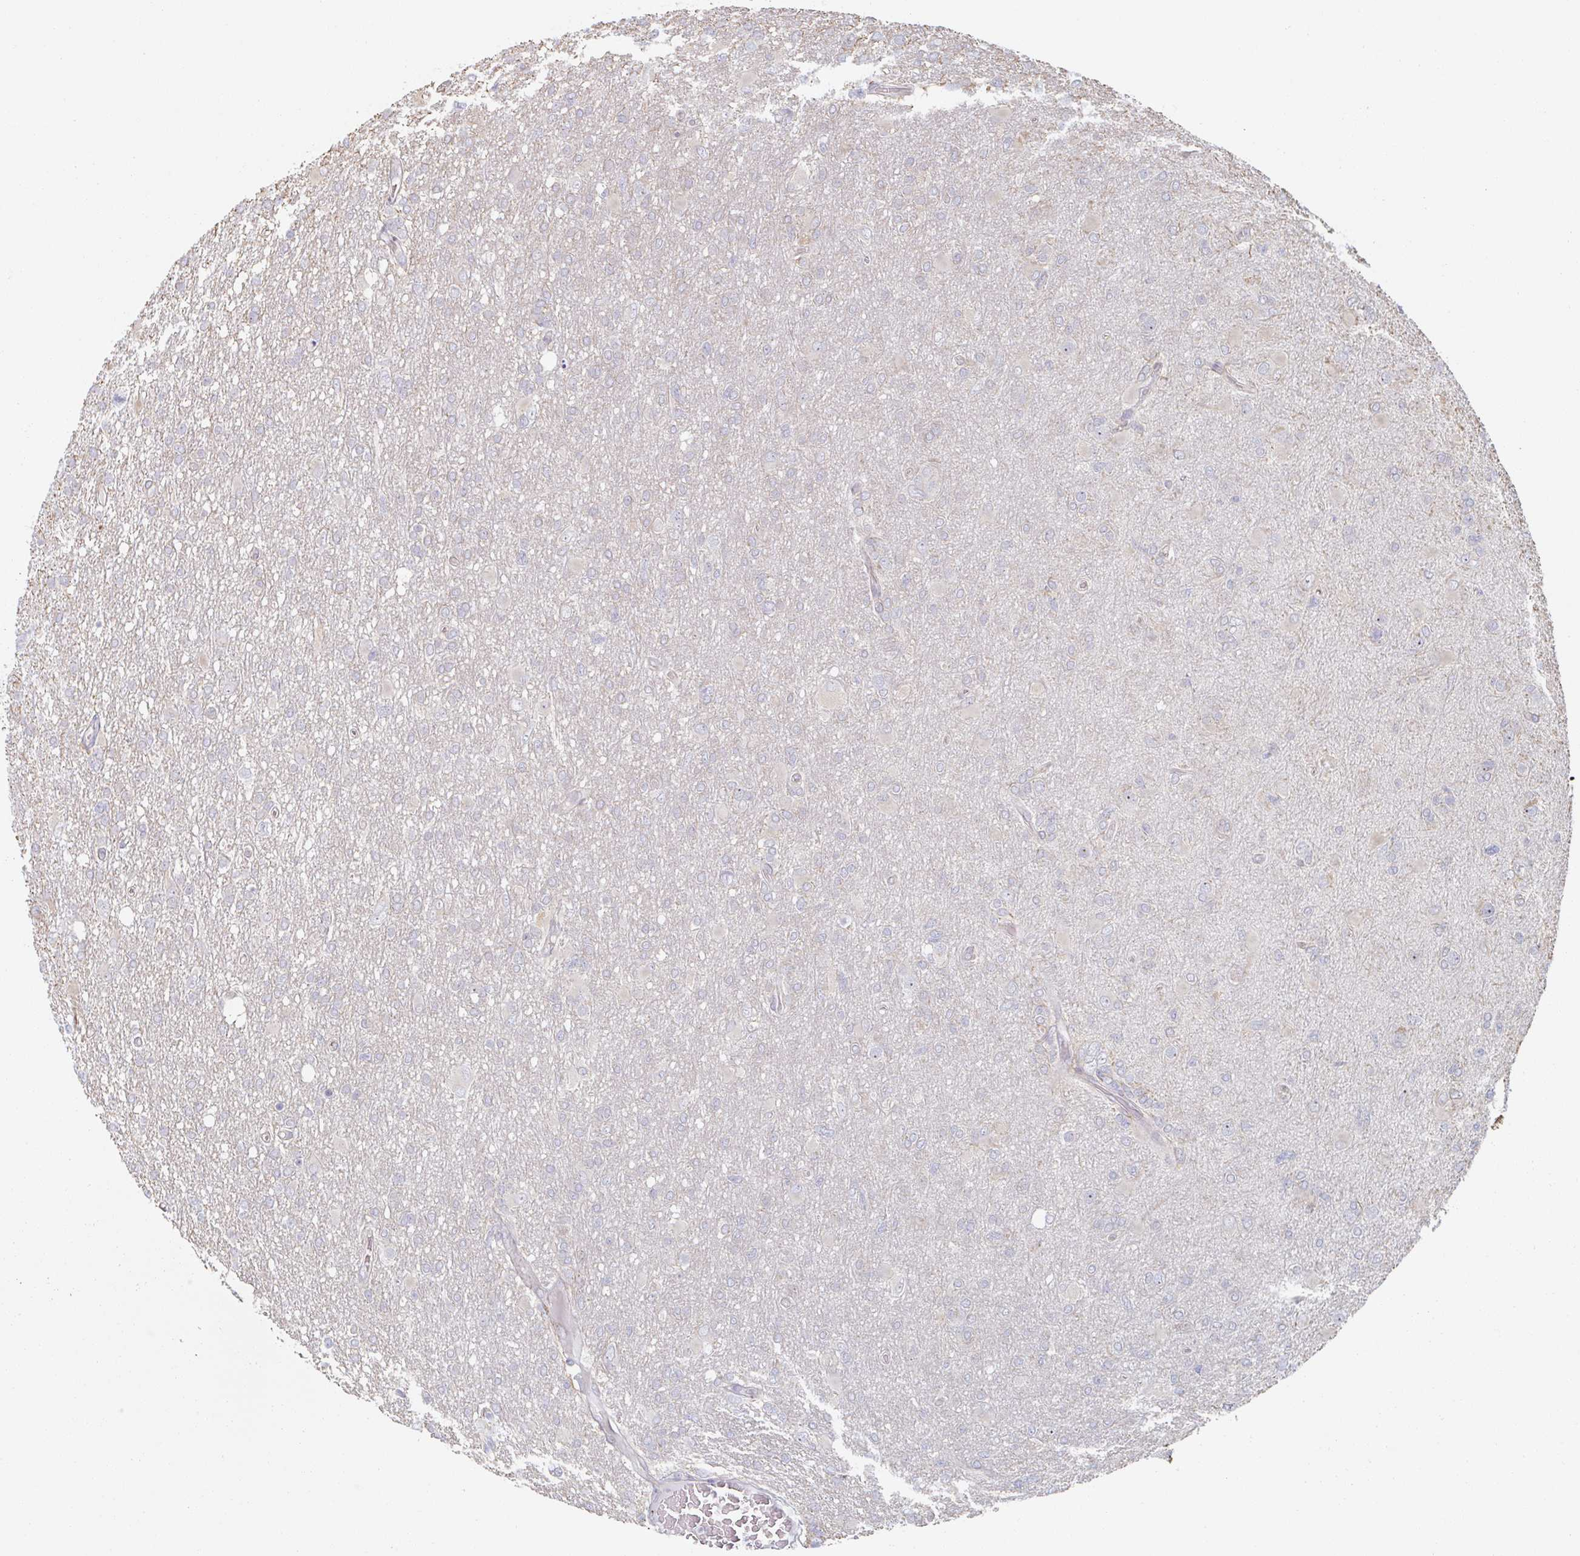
{"staining": {"intensity": "negative", "quantity": "none", "location": "none"}, "tissue": "glioma", "cell_type": "Tumor cells", "image_type": "cancer", "snomed": [{"axis": "morphology", "description": "Glioma, malignant, High grade"}, {"axis": "topography", "description": "Brain"}], "caption": "Human malignant glioma (high-grade) stained for a protein using immunohistochemistry exhibits no expression in tumor cells.", "gene": "TRAPPC10", "patient": {"sex": "male", "age": 61}}